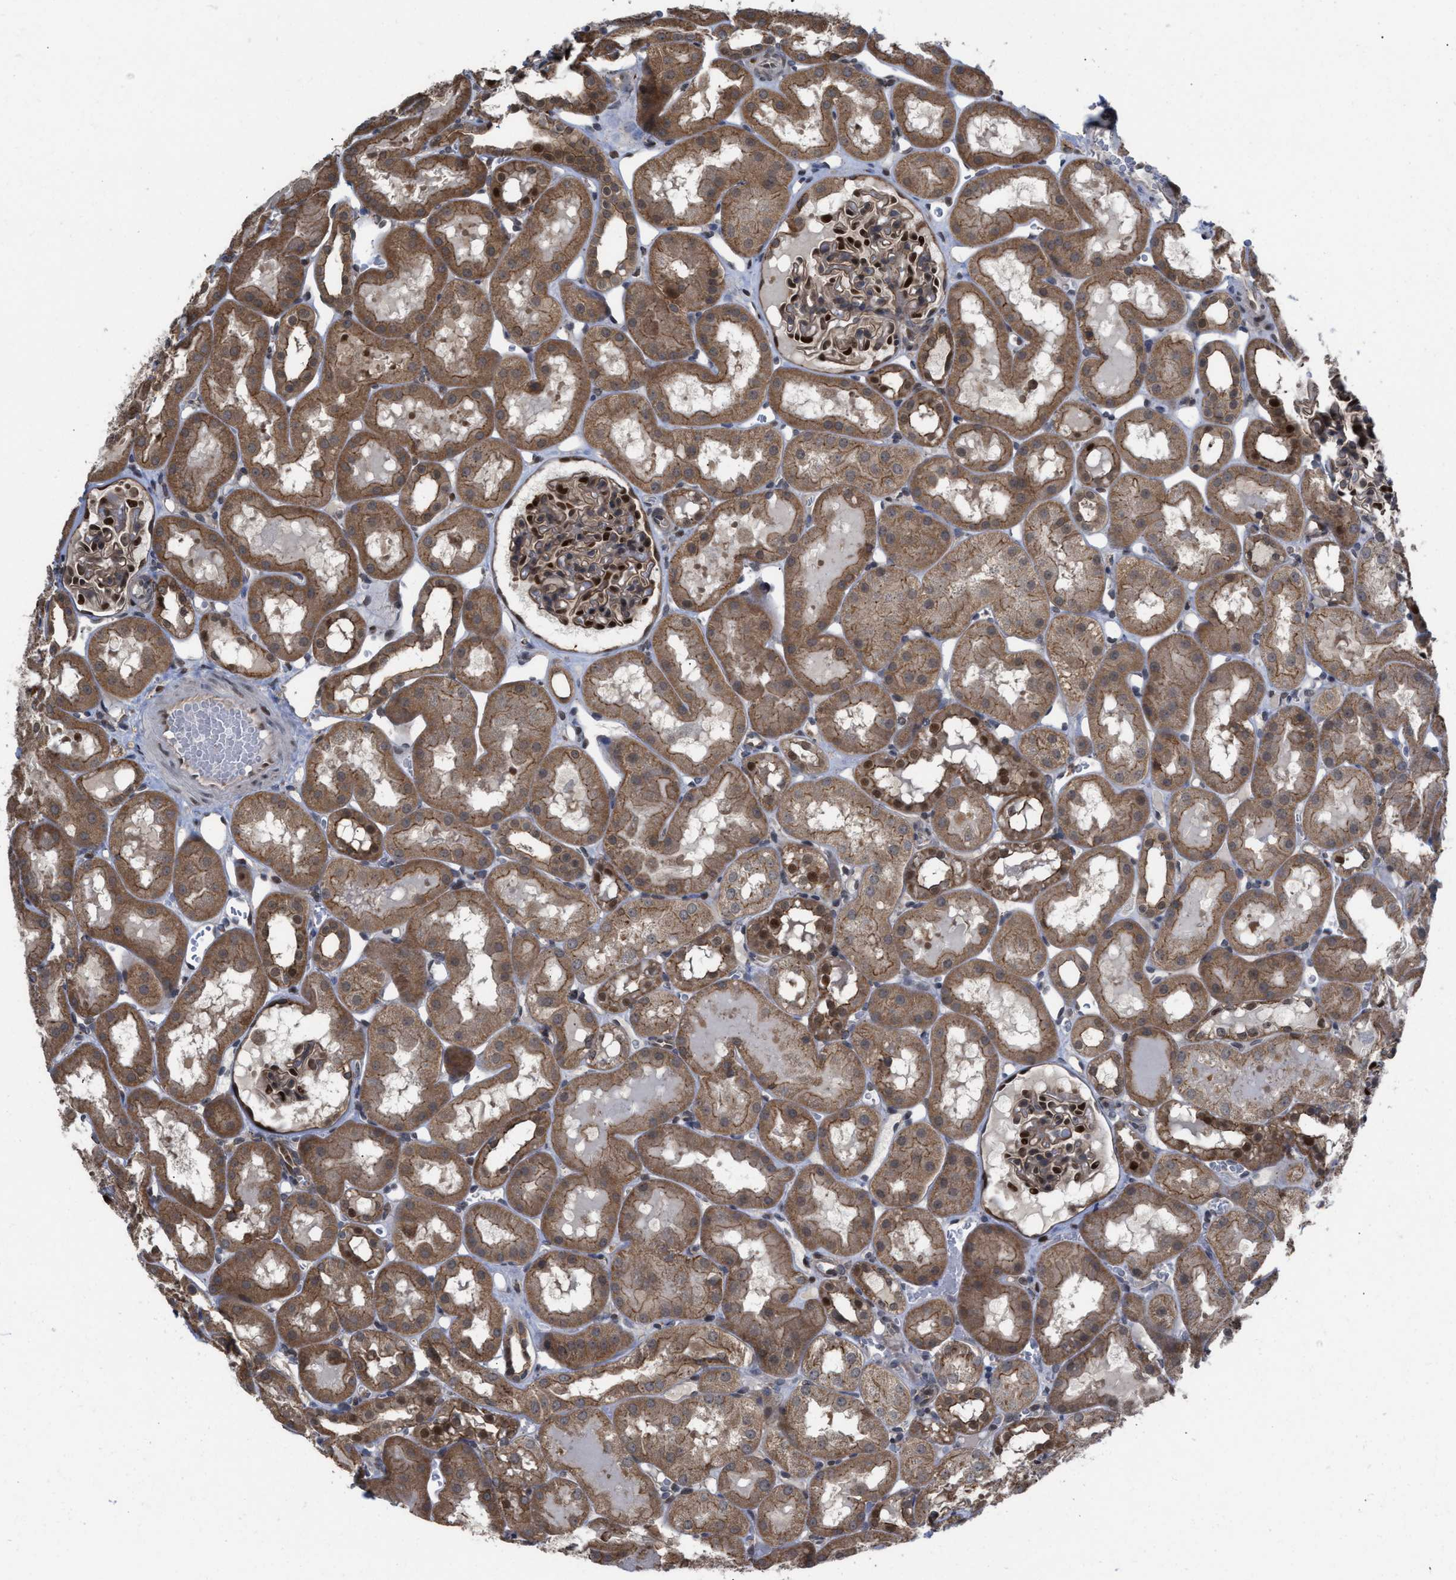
{"staining": {"intensity": "moderate", "quantity": "25%-75%", "location": "cytoplasmic/membranous,nuclear"}, "tissue": "kidney", "cell_type": "Cells in glomeruli", "image_type": "normal", "snomed": [{"axis": "morphology", "description": "Normal tissue, NOS"}, {"axis": "topography", "description": "Kidney"}, {"axis": "topography", "description": "Urinary bladder"}], "caption": "A photomicrograph of human kidney stained for a protein displays moderate cytoplasmic/membranous,nuclear brown staining in cells in glomeruli. Using DAB (brown) and hematoxylin (blue) stains, captured at high magnification using brightfield microscopy.", "gene": "TP53BP2", "patient": {"sex": "male", "age": 16}}